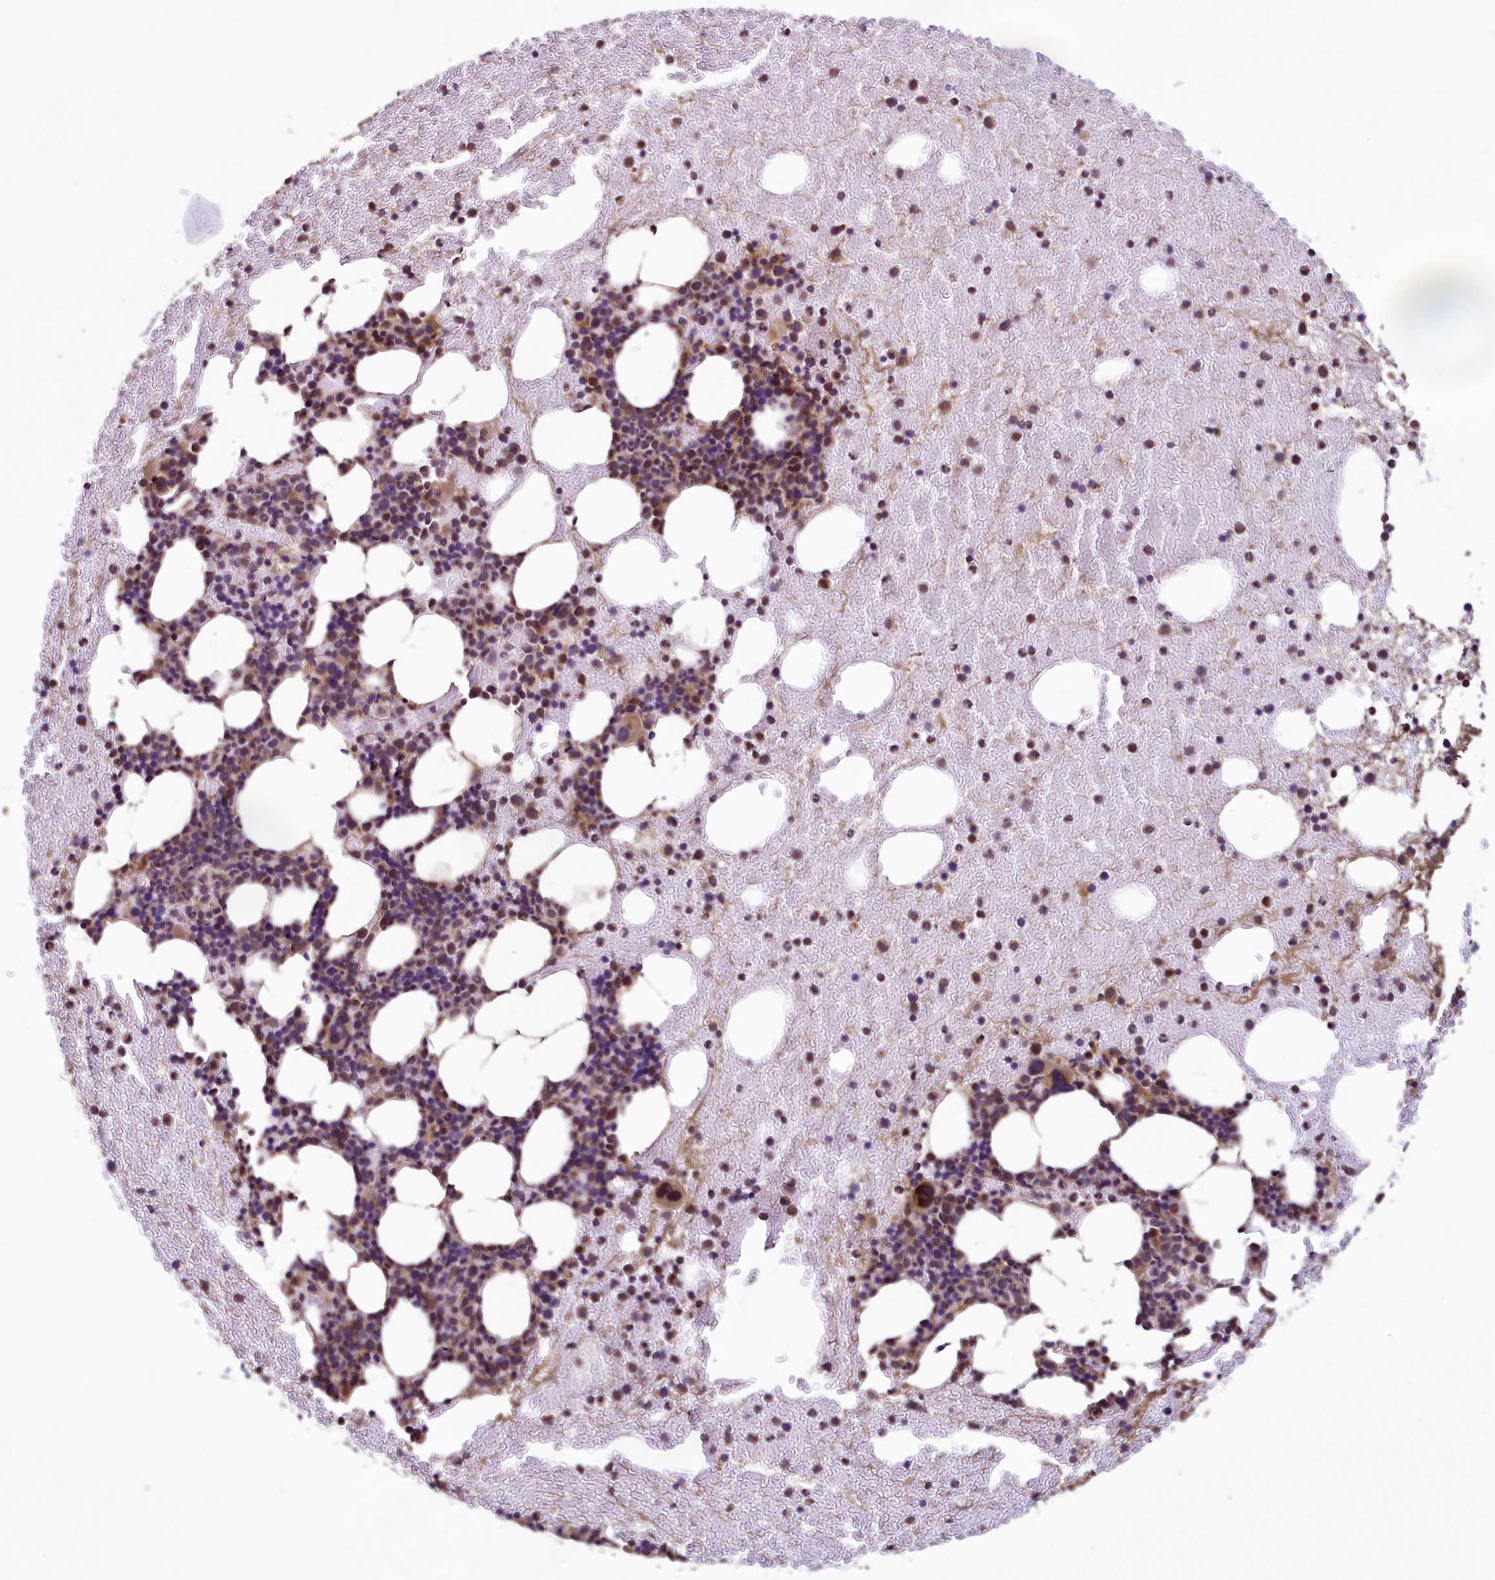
{"staining": {"intensity": "moderate", "quantity": ">75%", "location": "cytoplasmic/membranous,nuclear"}, "tissue": "bone marrow", "cell_type": "Hematopoietic cells", "image_type": "normal", "snomed": [{"axis": "morphology", "description": "Normal tissue, NOS"}, {"axis": "topography", "description": "Bone marrow"}], "caption": "Bone marrow stained for a protein exhibits moderate cytoplasmic/membranous,nuclear positivity in hematopoietic cells. The protein is shown in brown color, while the nuclei are stained blue.", "gene": "CCDC15", "patient": {"sex": "male", "age": 57}}